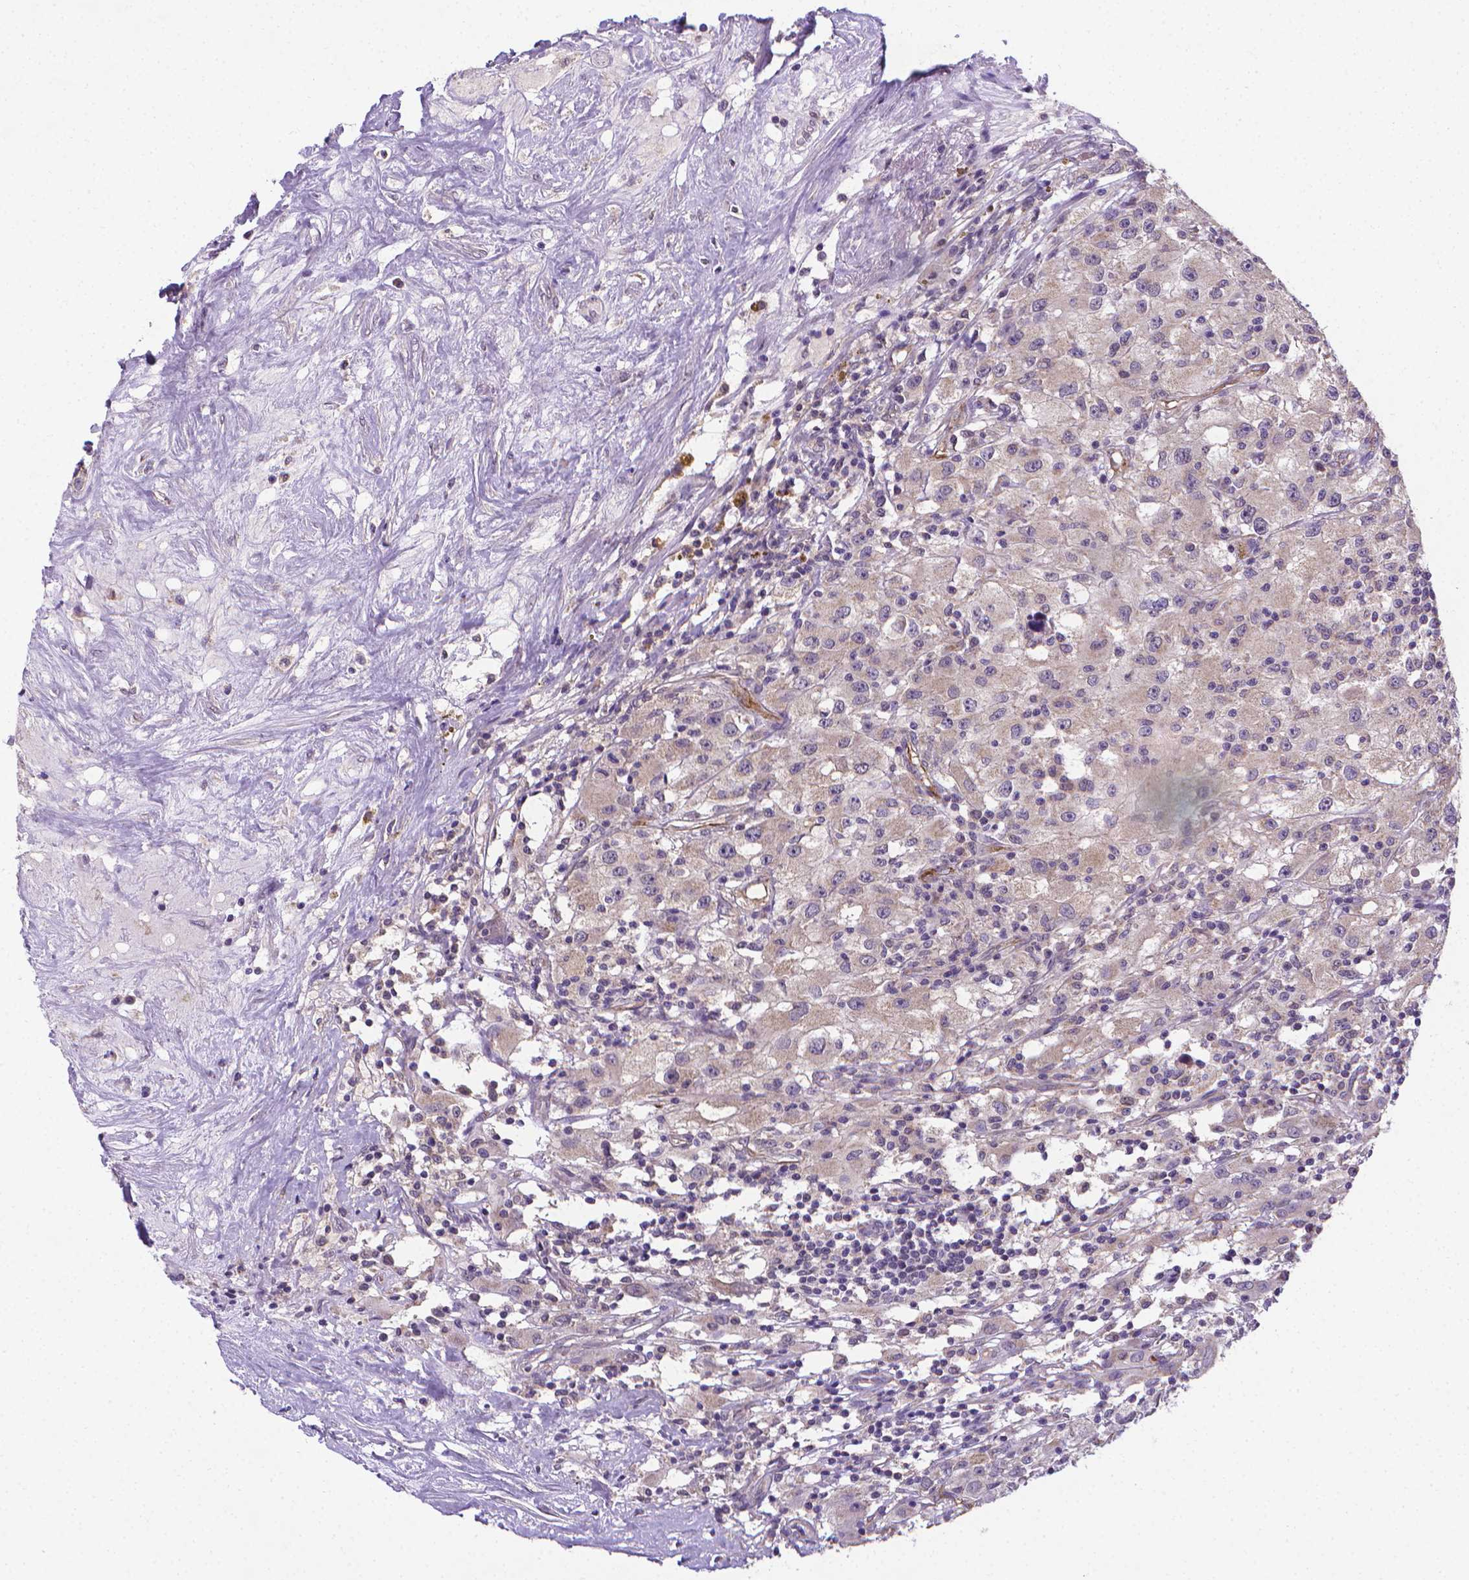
{"staining": {"intensity": "weak", "quantity": "<25%", "location": "cytoplasmic/membranous"}, "tissue": "renal cancer", "cell_type": "Tumor cells", "image_type": "cancer", "snomed": [{"axis": "morphology", "description": "Adenocarcinoma, NOS"}, {"axis": "topography", "description": "Kidney"}], "caption": "Tumor cells are negative for protein expression in human adenocarcinoma (renal).", "gene": "GPR63", "patient": {"sex": "female", "age": 67}}